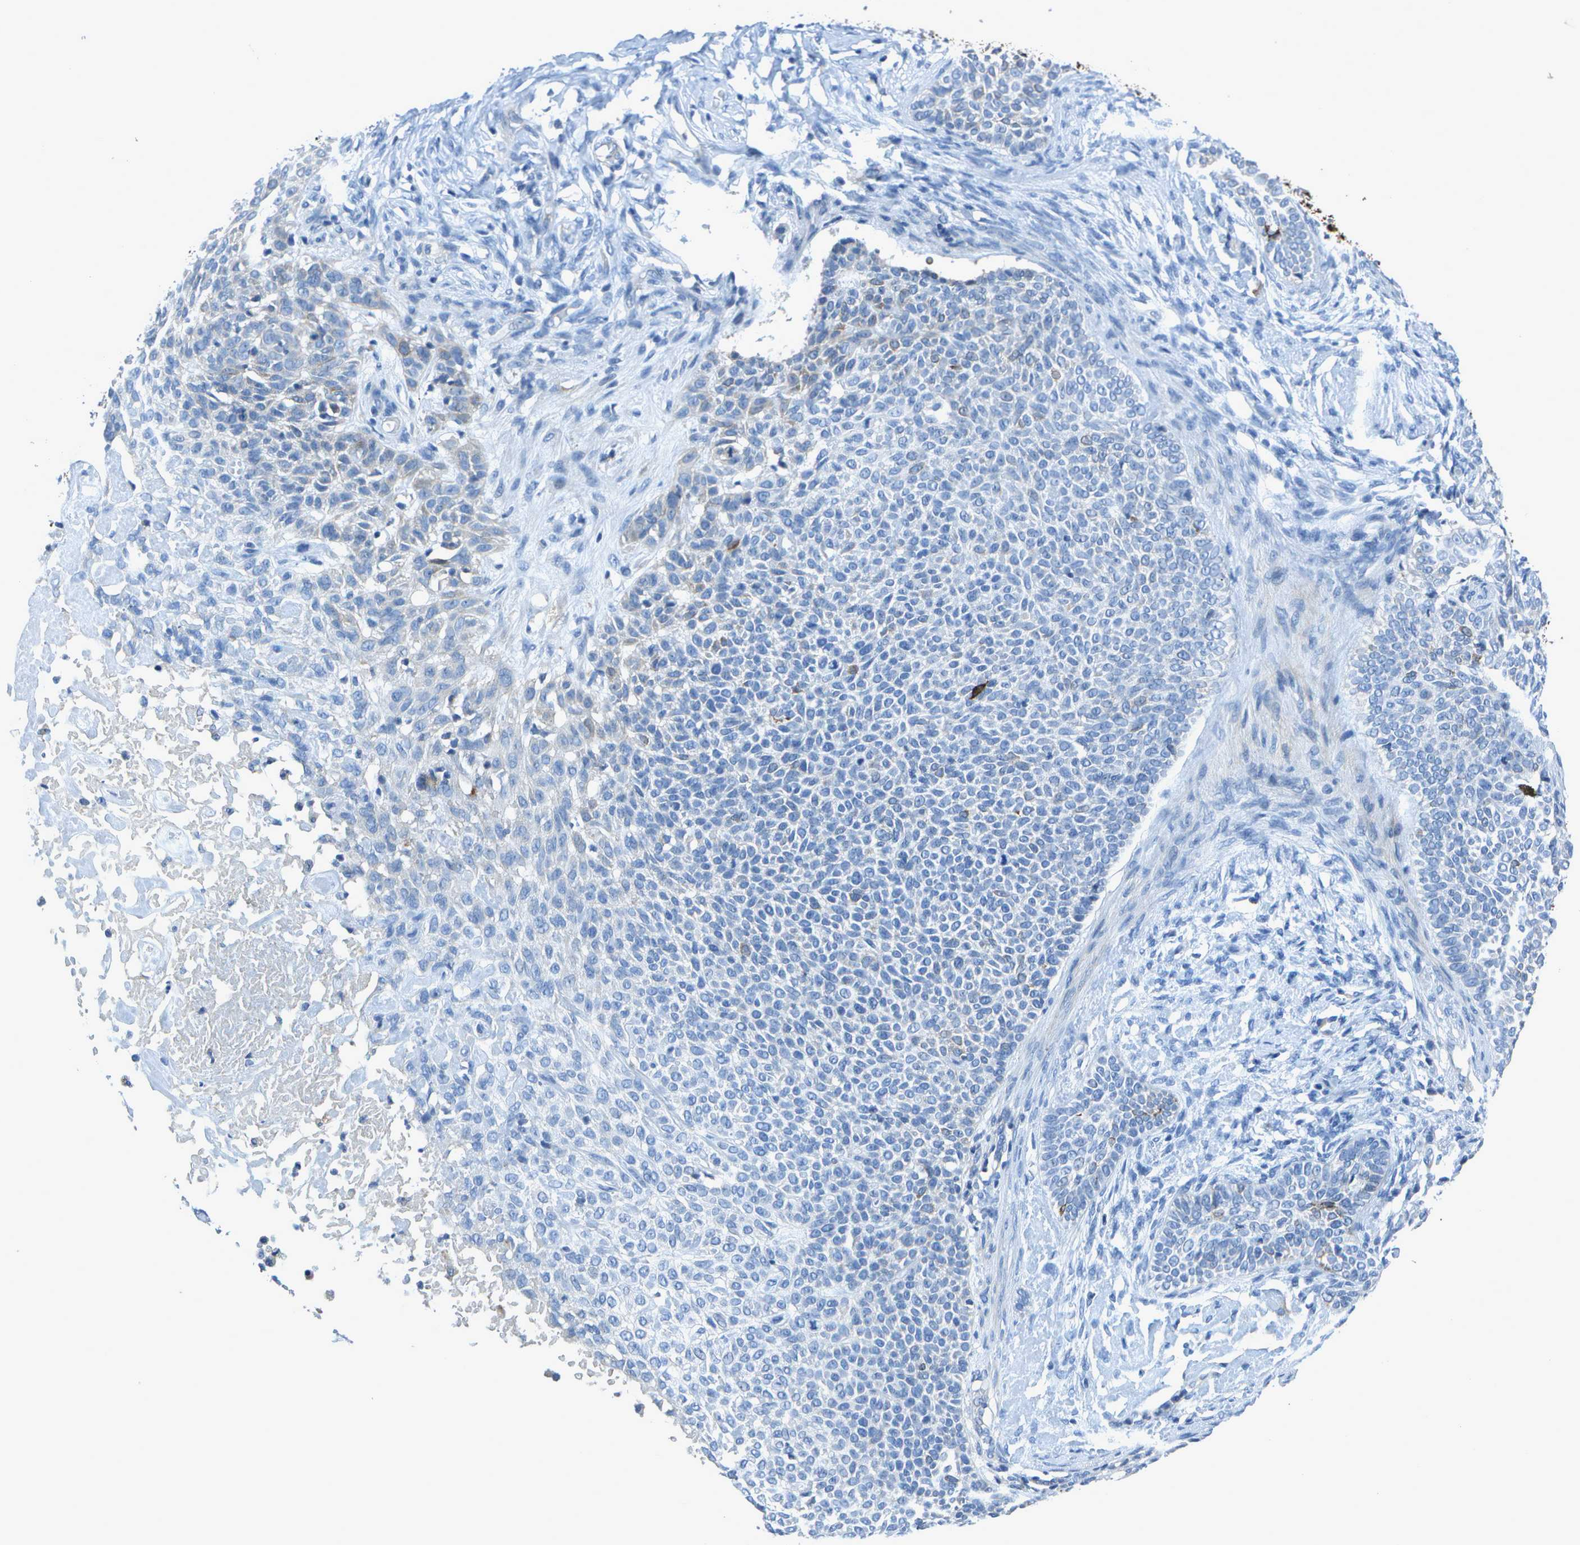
{"staining": {"intensity": "negative", "quantity": "none", "location": "none"}, "tissue": "skin cancer", "cell_type": "Tumor cells", "image_type": "cancer", "snomed": [{"axis": "morphology", "description": "Normal tissue, NOS"}, {"axis": "morphology", "description": "Basal cell carcinoma"}, {"axis": "topography", "description": "Skin"}], "caption": "Immunohistochemistry (IHC) histopathology image of skin cancer (basal cell carcinoma) stained for a protein (brown), which shows no expression in tumor cells. (DAB (3,3'-diaminobenzidine) IHC, high magnification).", "gene": "DCT", "patient": {"sex": "male", "age": 87}}